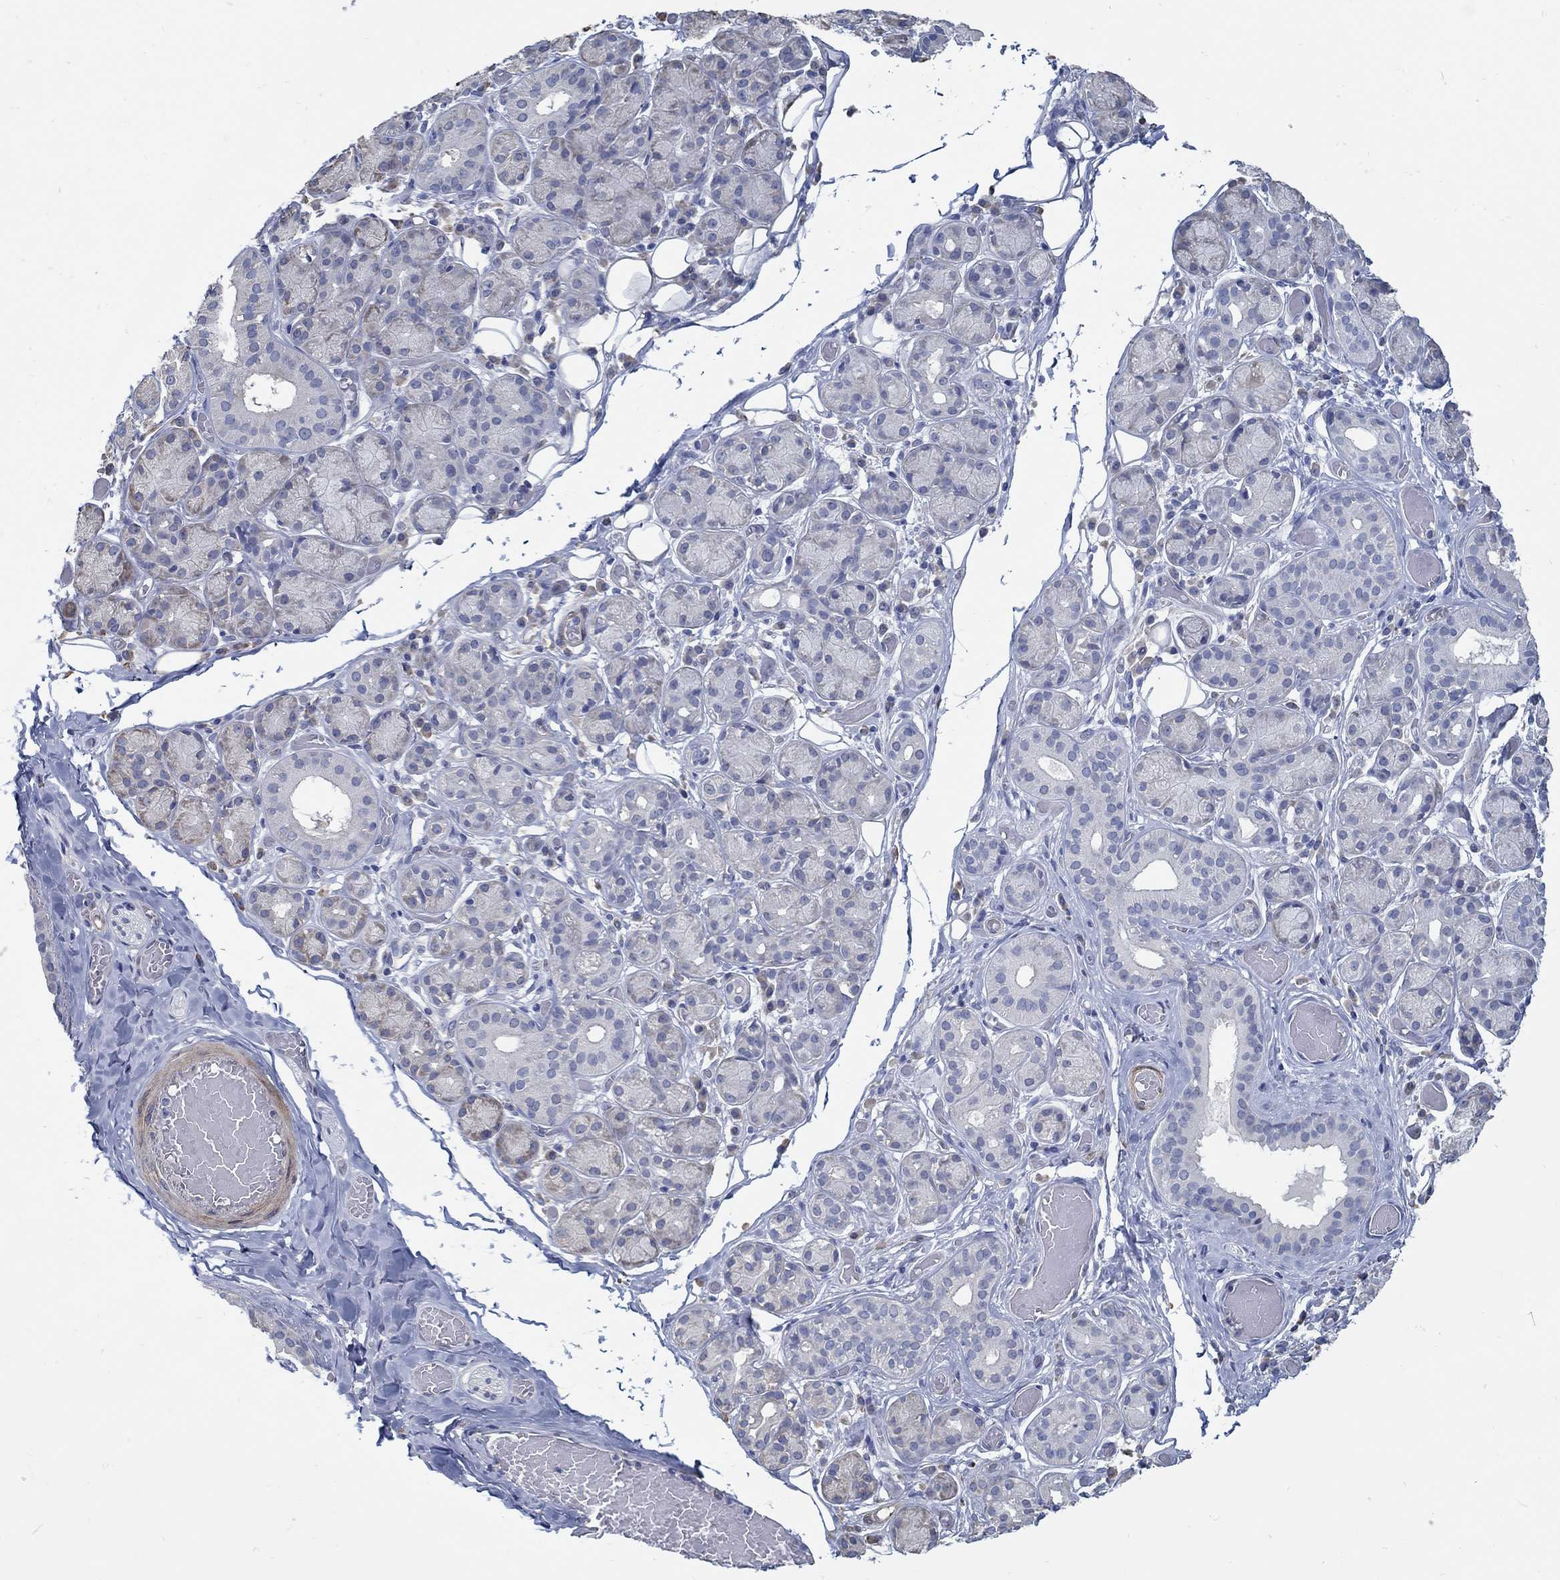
{"staining": {"intensity": "negative", "quantity": "none", "location": "none"}, "tissue": "salivary gland", "cell_type": "Glandular cells", "image_type": "normal", "snomed": [{"axis": "morphology", "description": "Normal tissue, NOS"}, {"axis": "topography", "description": "Salivary gland"}, {"axis": "topography", "description": "Peripheral nerve tissue"}], "caption": "High power microscopy micrograph of an IHC image of unremarkable salivary gland, revealing no significant staining in glandular cells. (Brightfield microscopy of DAB (3,3'-diaminobenzidine) immunohistochemistry (IHC) at high magnification).", "gene": "C15orf39", "patient": {"sex": "male", "age": 71}}